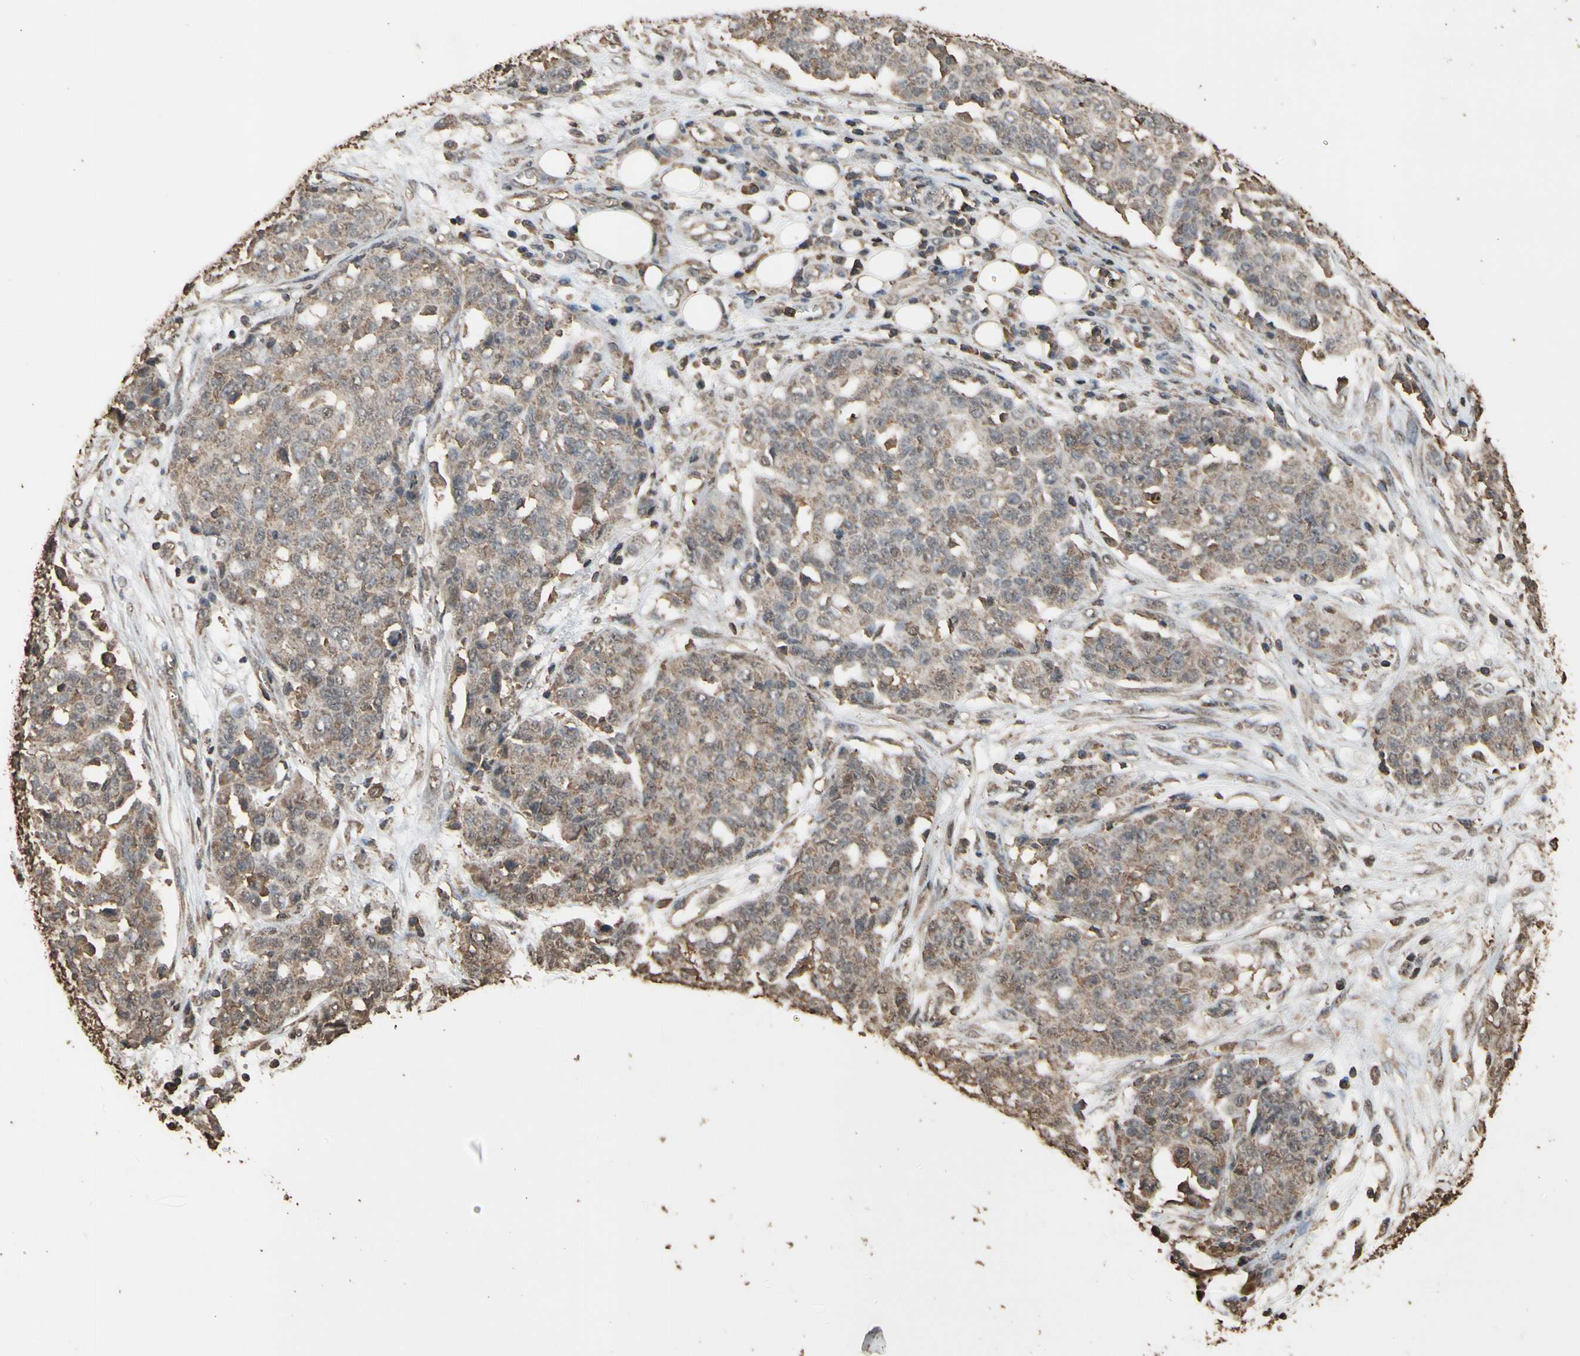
{"staining": {"intensity": "weak", "quantity": ">75%", "location": "cytoplasmic/membranous"}, "tissue": "ovarian cancer", "cell_type": "Tumor cells", "image_type": "cancer", "snomed": [{"axis": "morphology", "description": "Cystadenocarcinoma, serous, NOS"}, {"axis": "topography", "description": "Soft tissue"}, {"axis": "topography", "description": "Ovary"}], "caption": "Immunohistochemical staining of ovarian cancer (serous cystadenocarcinoma) demonstrates weak cytoplasmic/membranous protein expression in approximately >75% of tumor cells. The protein of interest is shown in brown color, while the nuclei are stained blue.", "gene": "TNFSF13B", "patient": {"sex": "female", "age": 57}}